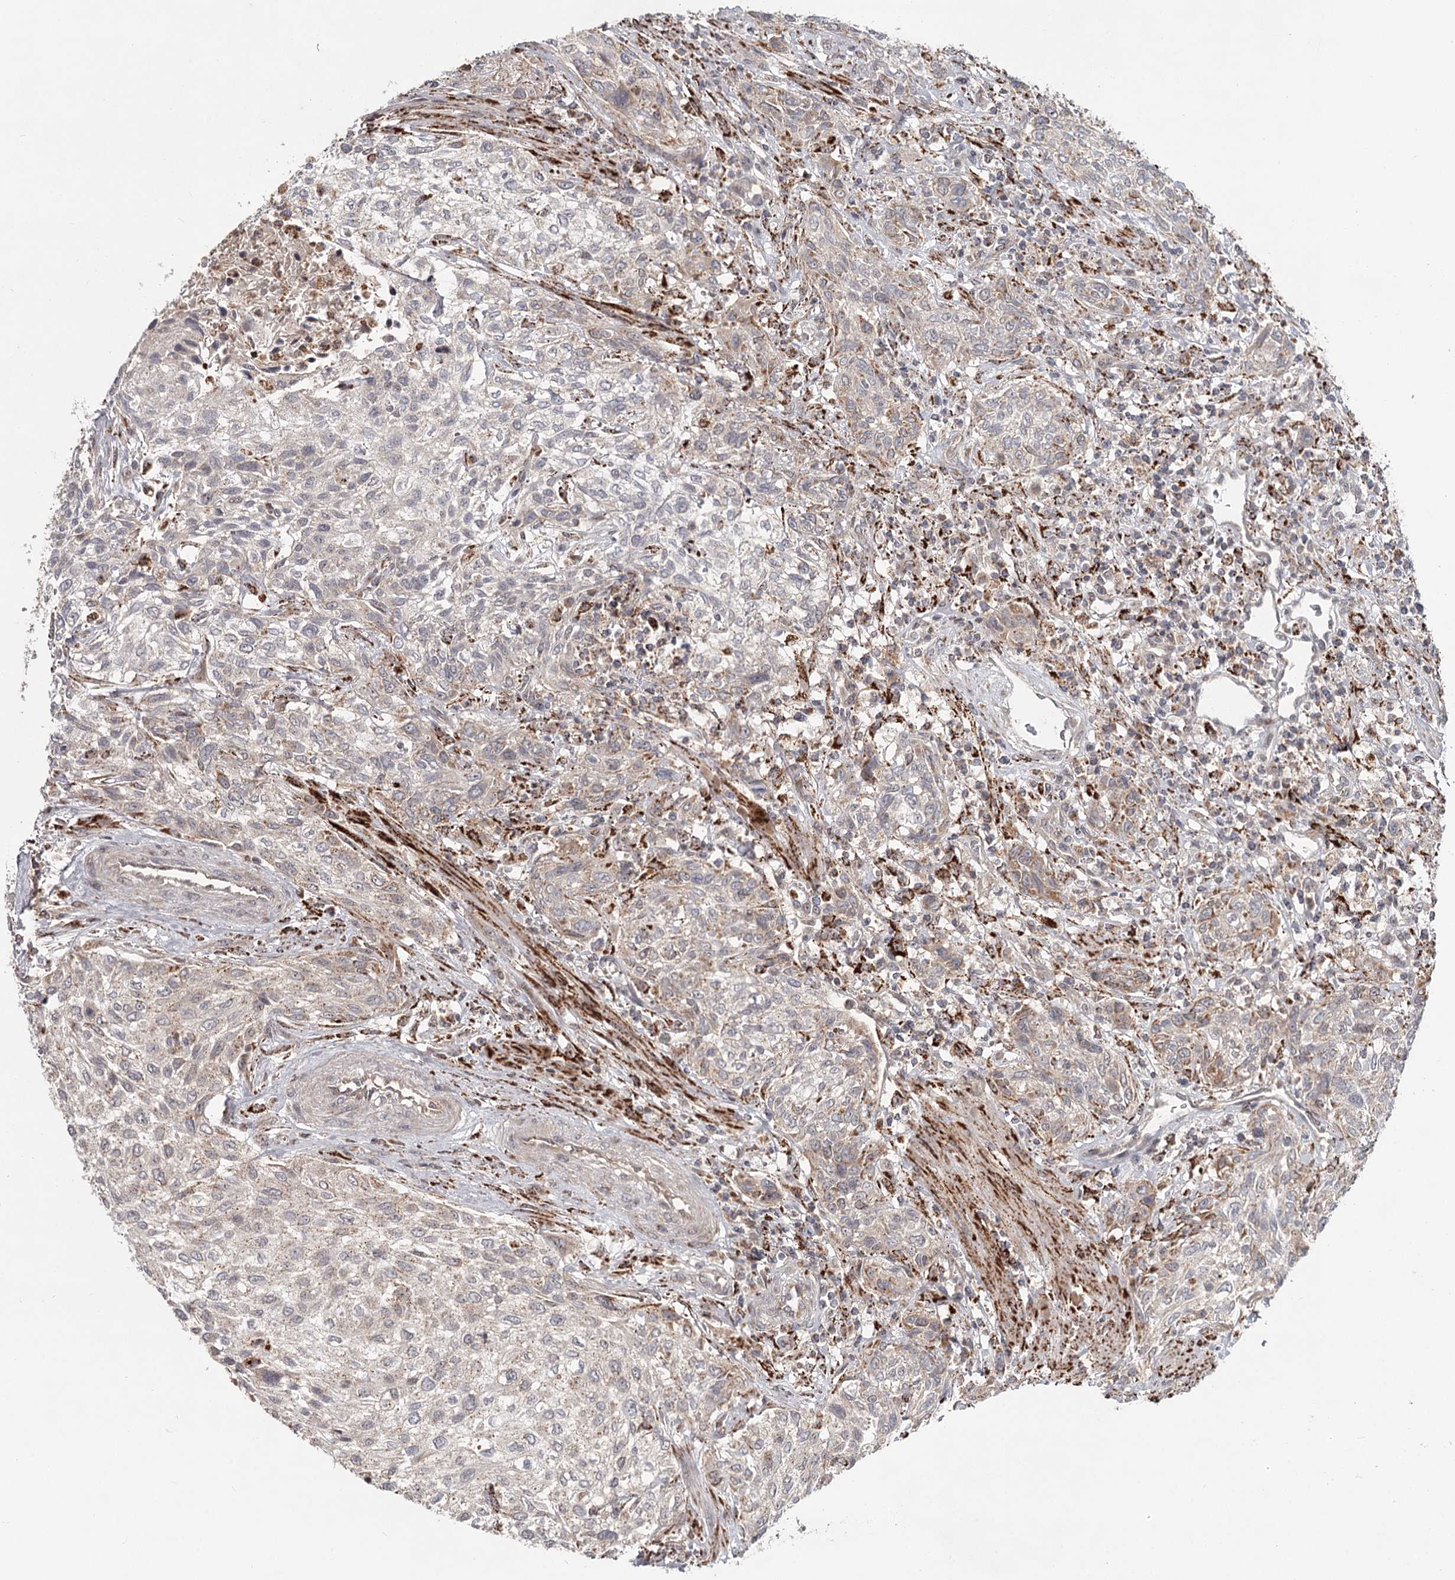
{"staining": {"intensity": "weak", "quantity": "<25%", "location": "cytoplasmic/membranous"}, "tissue": "urothelial cancer", "cell_type": "Tumor cells", "image_type": "cancer", "snomed": [{"axis": "morphology", "description": "Normal tissue, NOS"}, {"axis": "morphology", "description": "Urothelial carcinoma, NOS"}, {"axis": "topography", "description": "Urinary bladder"}, {"axis": "topography", "description": "Peripheral nerve tissue"}], "caption": "This is a histopathology image of immunohistochemistry (IHC) staining of transitional cell carcinoma, which shows no positivity in tumor cells.", "gene": "CDC123", "patient": {"sex": "male", "age": 35}}